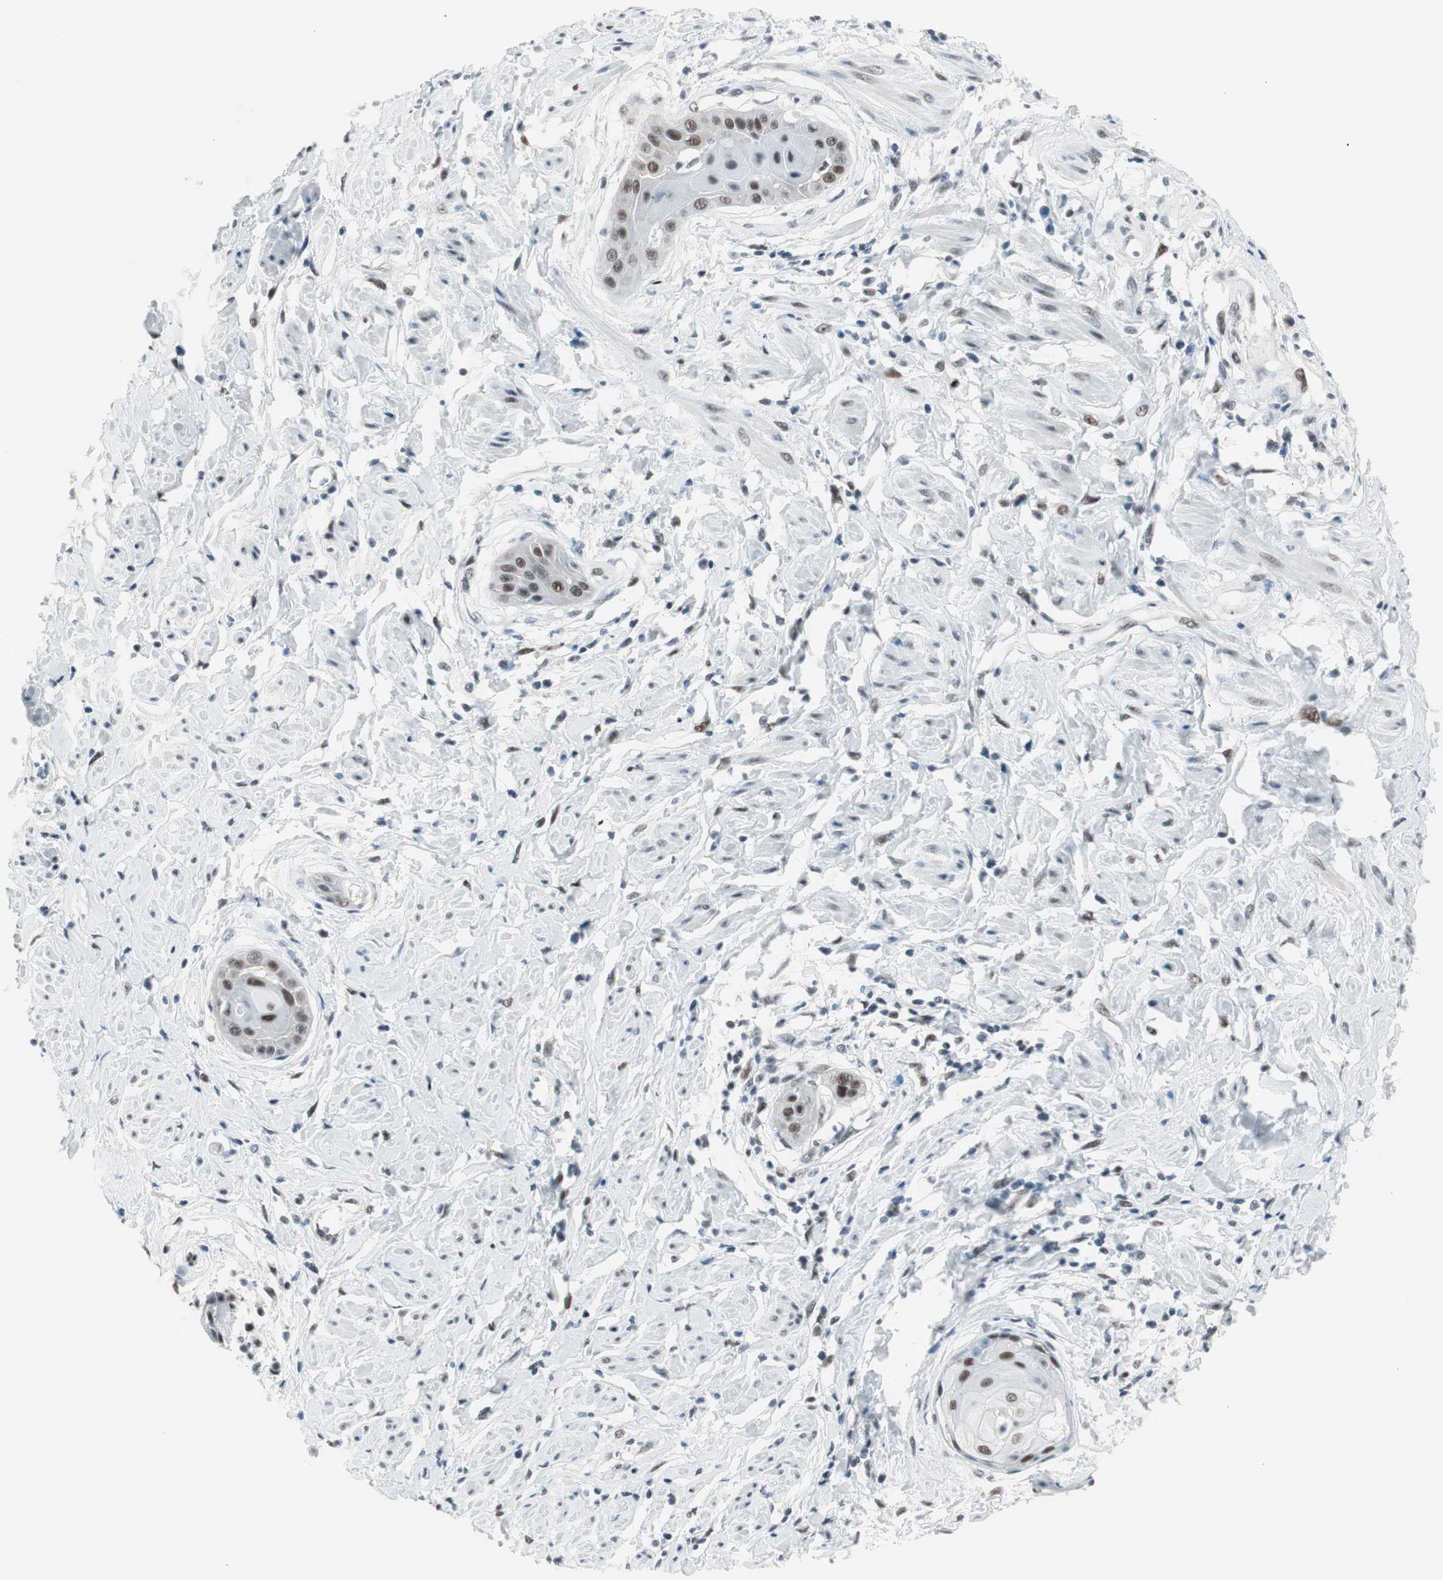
{"staining": {"intensity": "moderate", "quantity": "25%-75%", "location": "nuclear"}, "tissue": "cervical cancer", "cell_type": "Tumor cells", "image_type": "cancer", "snomed": [{"axis": "morphology", "description": "Squamous cell carcinoma, NOS"}, {"axis": "topography", "description": "Cervix"}], "caption": "Immunohistochemical staining of human cervical squamous cell carcinoma displays moderate nuclear protein positivity in about 25%-75% of tumor cells. (brown staining indicates protein expression, while blue staining denotes nuclei).", "gene": "HEXIM1", "patient": {"sex": "female", "age": 57}}